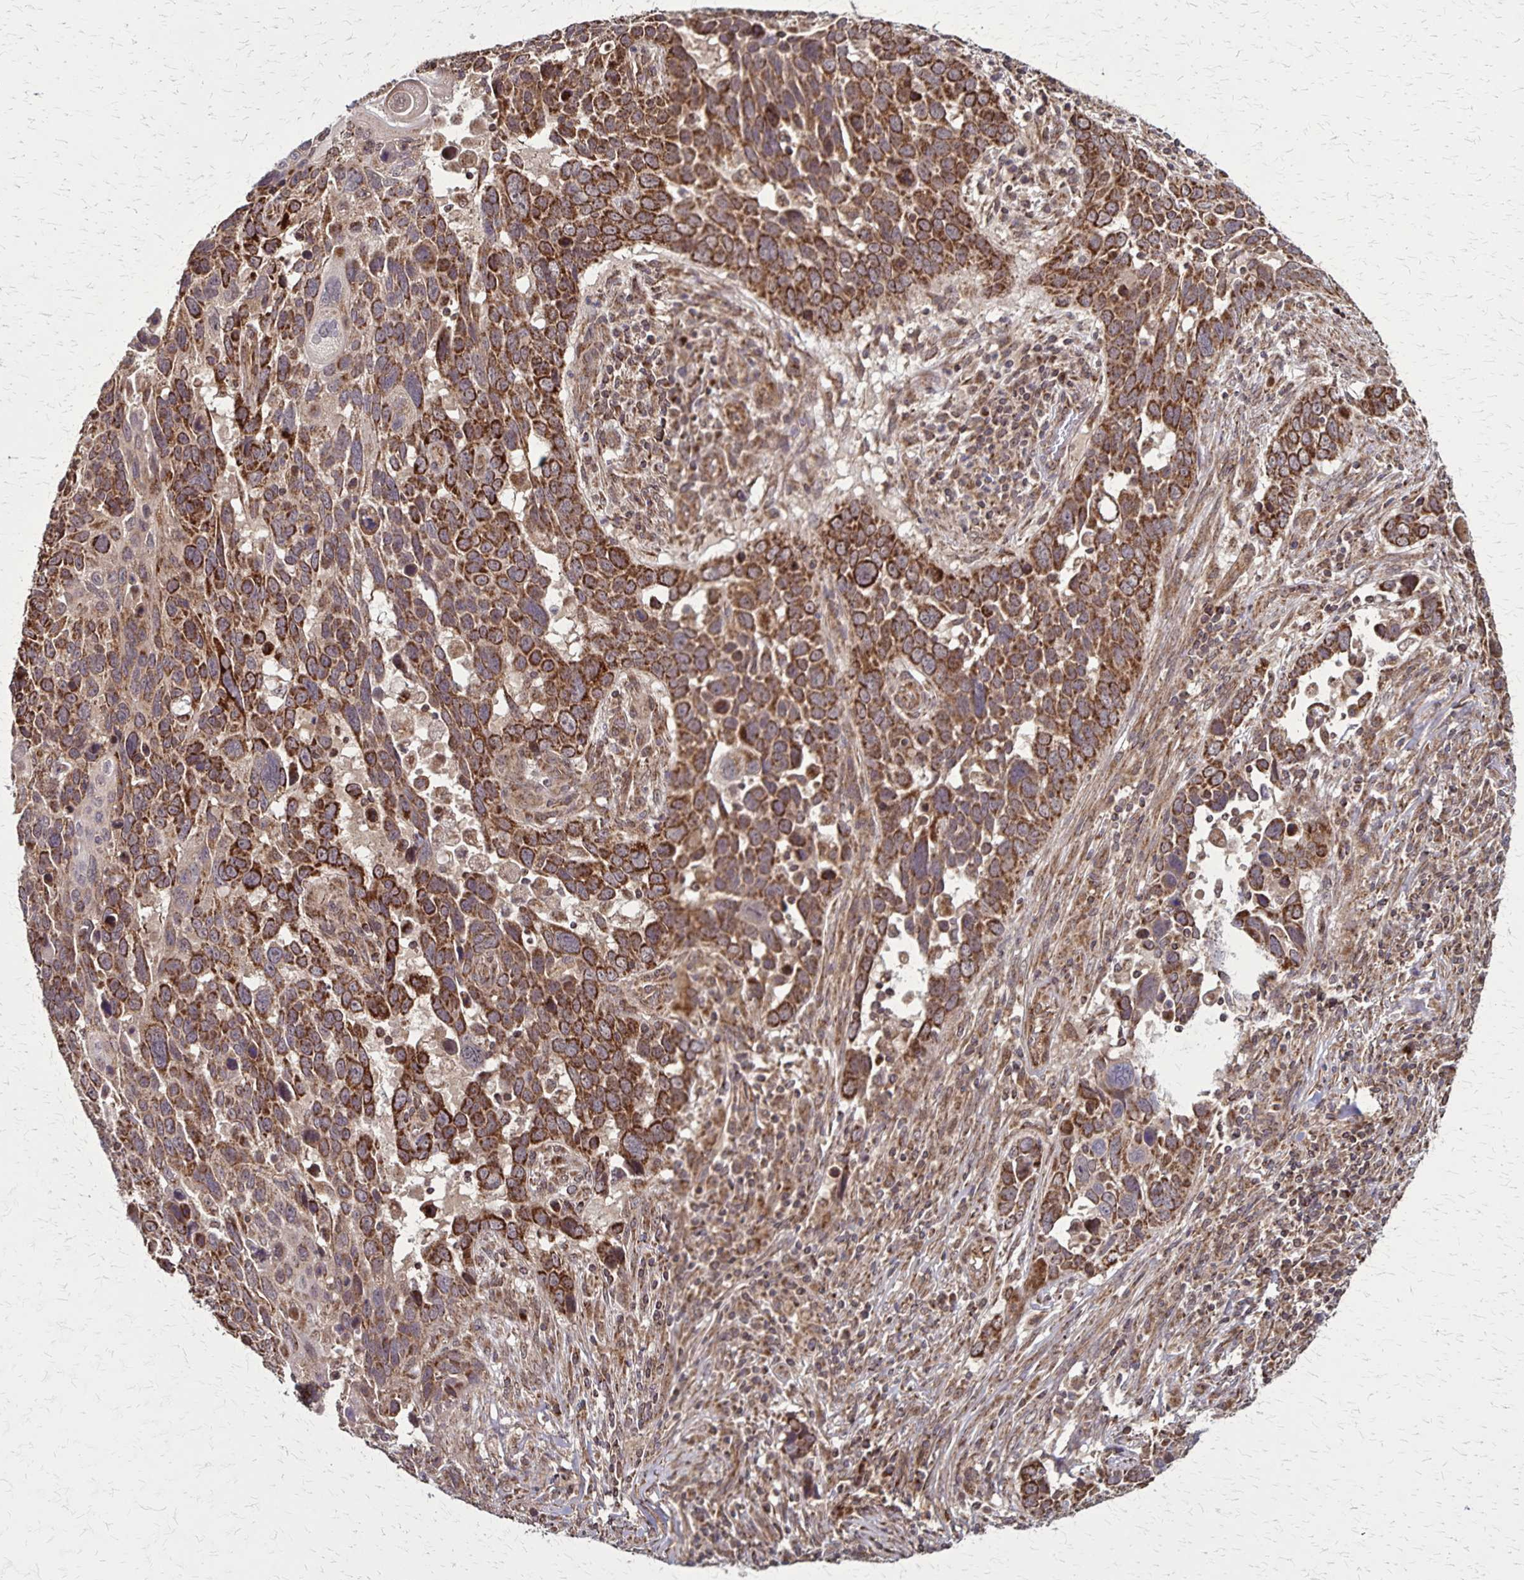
{"staining": {"intensity": "strong", "quantity": ">75%", "location": "cytoplasmic/membranous"}, "tissue": "lung cancer", "cell_type": "Tumor cells", "image_type": "cancer", "snomed": [{"axis": "morphology", "description": "Squamous cell carcinoma, NOS"}, {"axis": "topography", "description": "Lung"}], "caption": "A brown stain labels strong cytoplasmic/membranous staining of a protein in lung cancer tumor cells.", "gene": "NFS1", "patient": {"sex": "male", "age": 68}}